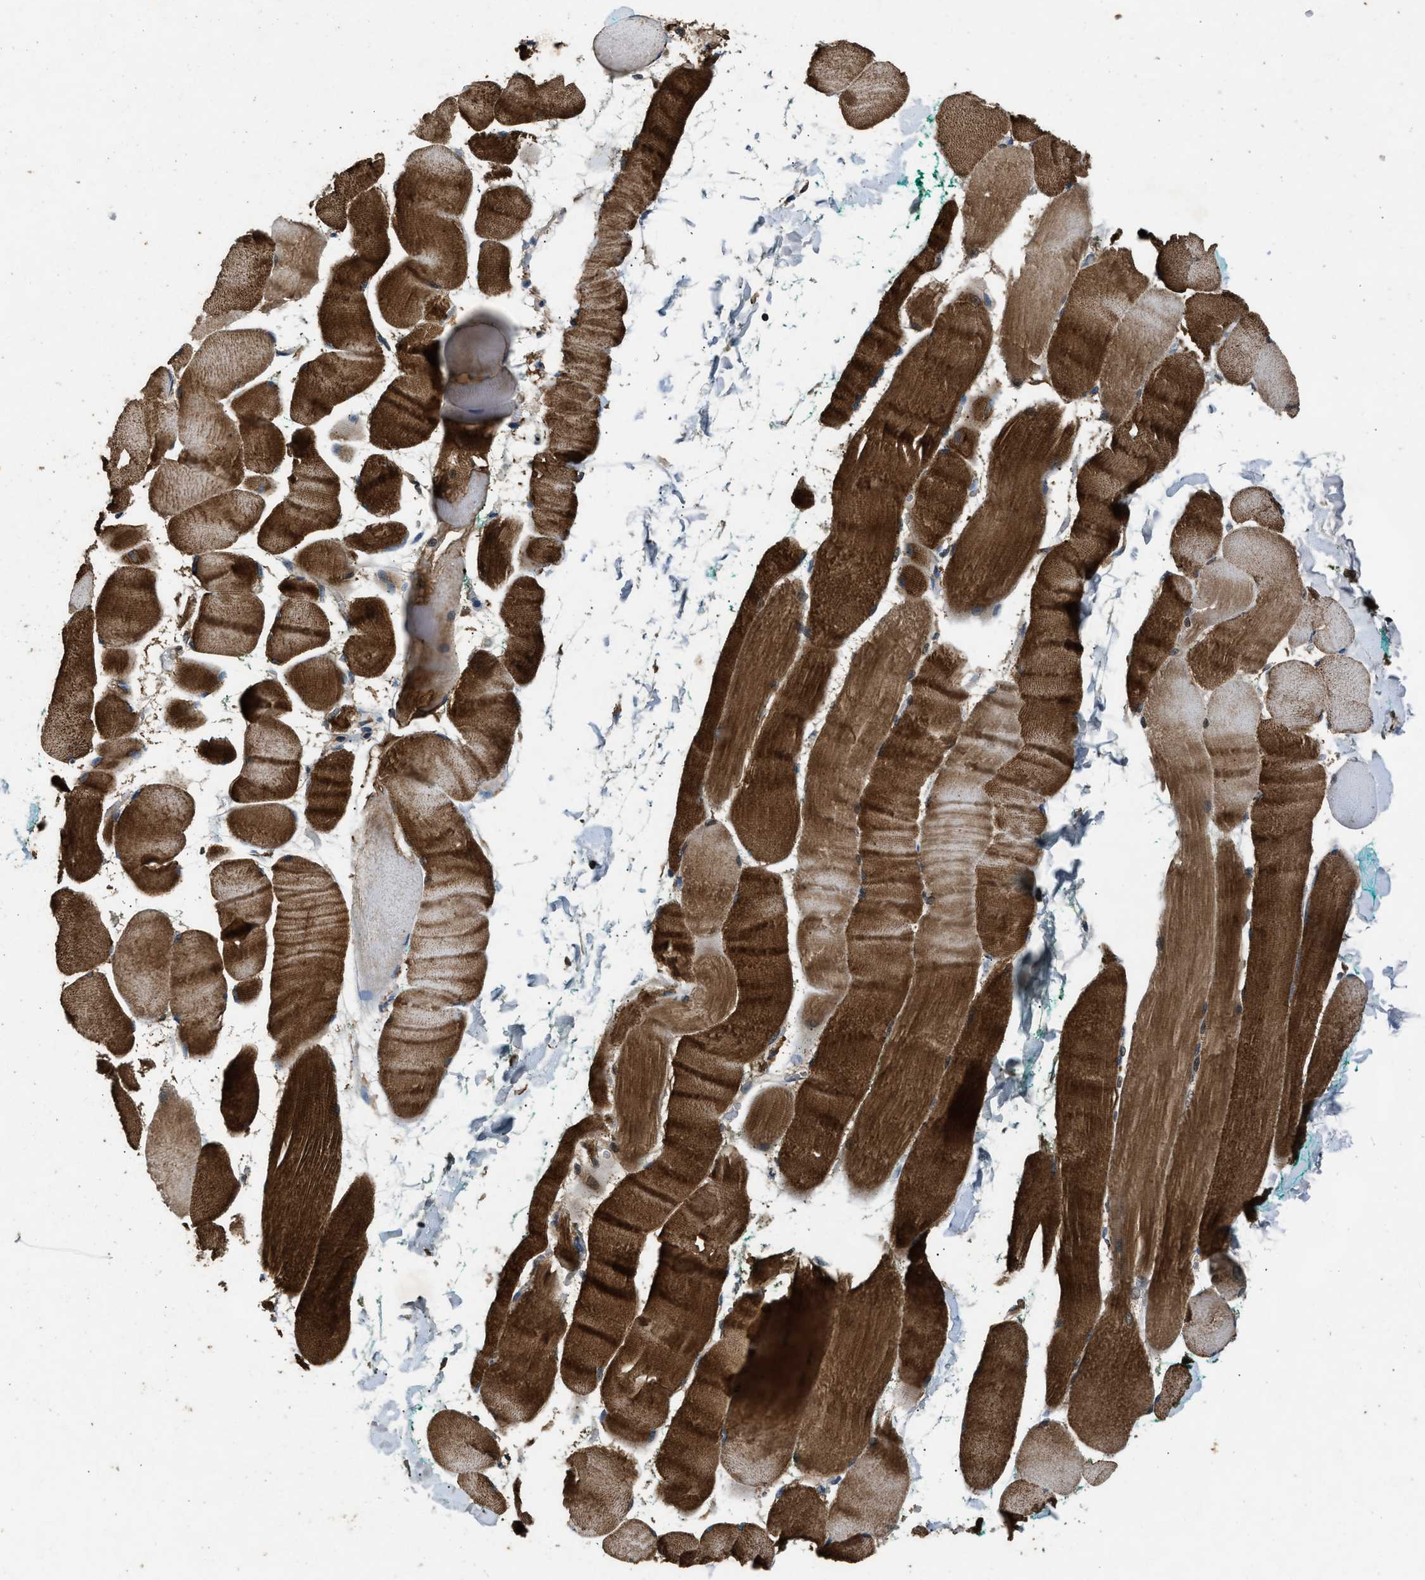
{"staining": {"intensity": "strong", "quantity": ">75%", "location": "cytoplasmic/membranous"}, "tissue": "skeletal muscle", "cell_type": "Myocytes", "image_type": "normal", "snomed": [{"axis": "morphology", "description": "Normal tissue, NOS"}, {"axis": "morphology", "description": "Squamous cell carcinoma, NOS"}, {"axis": "topography", "description": "Skeletal muscle"}], "caption": "Immunohistochemical staining of normal human skeletal muscle exhibits strong cytoplasmic/membranous protein staining in approximately >75% of myocytes.", "gene": "PPID", "patient": {"sex": "male", "age": 51}}